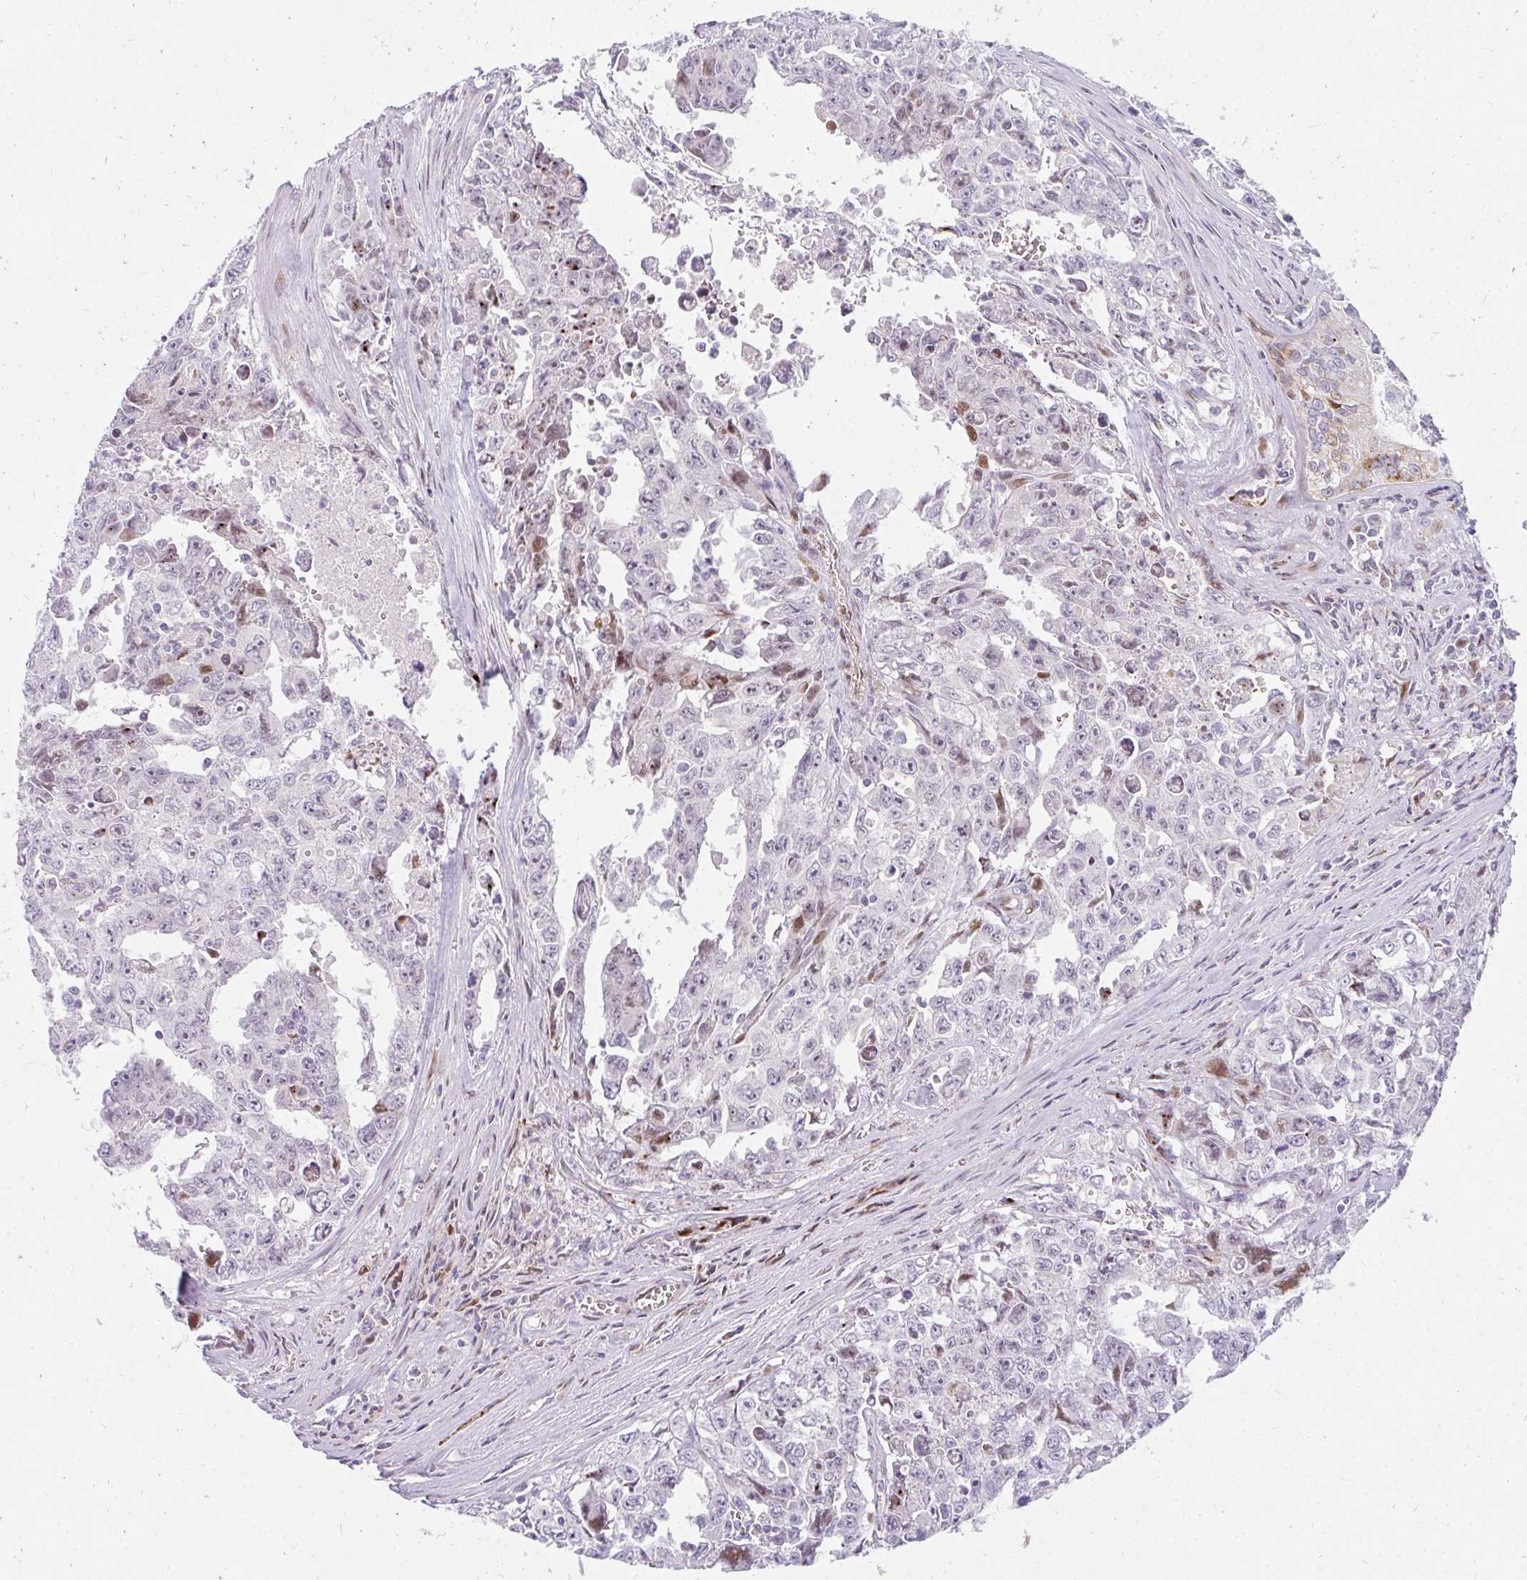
{"staining": {"intensity": "moderate", "quantity": "<25%", "location": "nuclear"}, "tissue": "testis cancer", "cell_type": "Tumor cells", "image_type": "cancer", "snomed": [{"axis": "morphology", "description": "Carcinoma, Embryonal, NOS"}, {"axis": "topography", "description": "Testis"}], "caption": "Brown immunohistochemical staining in human testis cancer displays moderate nuclear expression in approximately <25% of tumor cells.", "gene": "PLA2G5", "patient": {"sex": "male", "age": 24}}